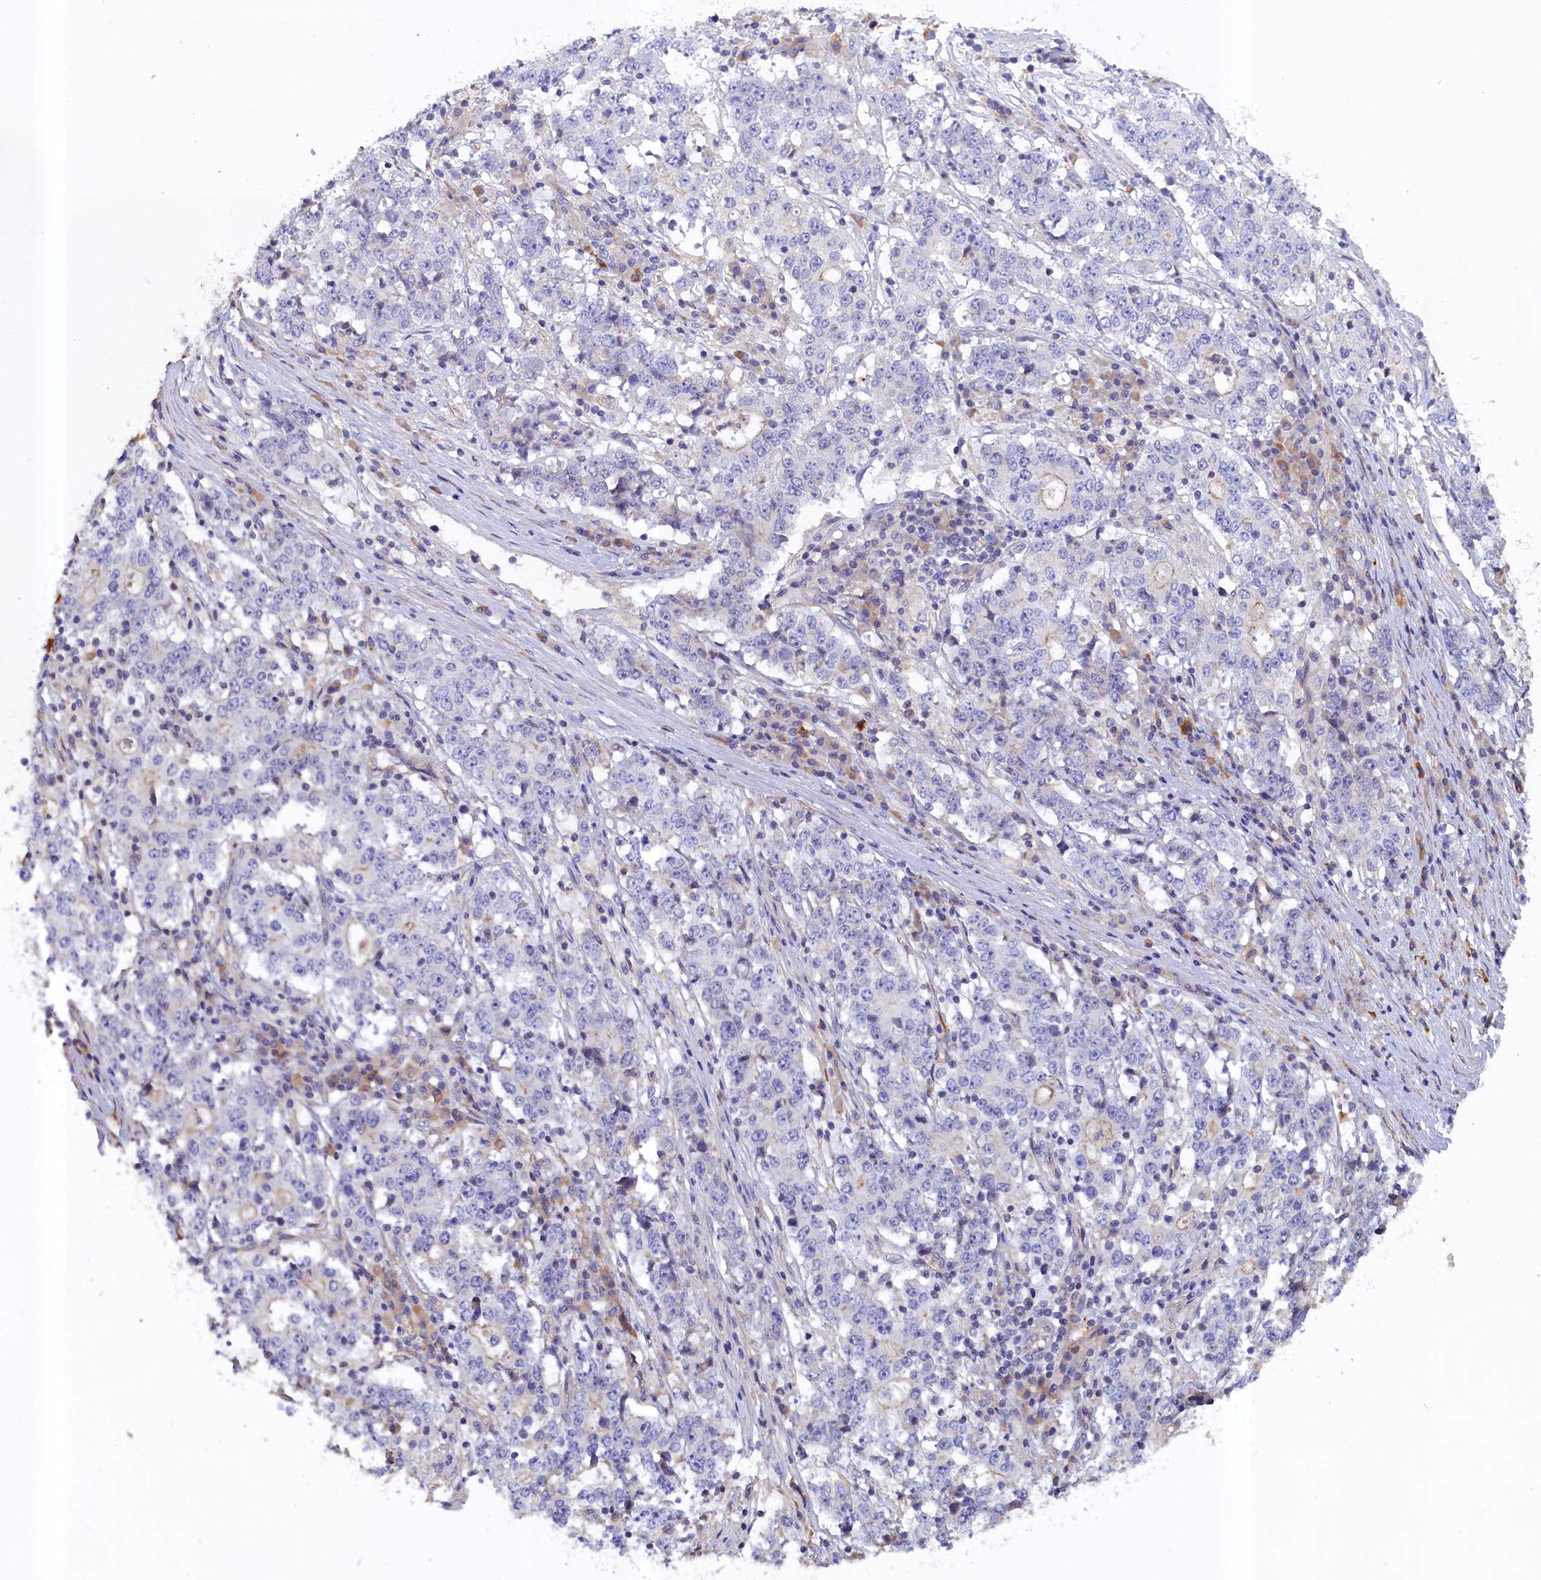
{"staining": {"intensity": "negative", "quantity": "none", "location": "none"}, "tissue": "stomach cancer", "cell_type": "Tumor cells", "image_type": "cancer", "snomed": [{"axis": "morphology", "description": "Adenocarcinoma, NOS"}, {"axis": "topography", "description": "Stomach"}], "caption": "Immunohistochemical staining of human stomach adenocarcinoma exhibits no significant expression in tumor cells.", "gene": "ANKRD2", "patient": {"sex": "male", "age": 59}}